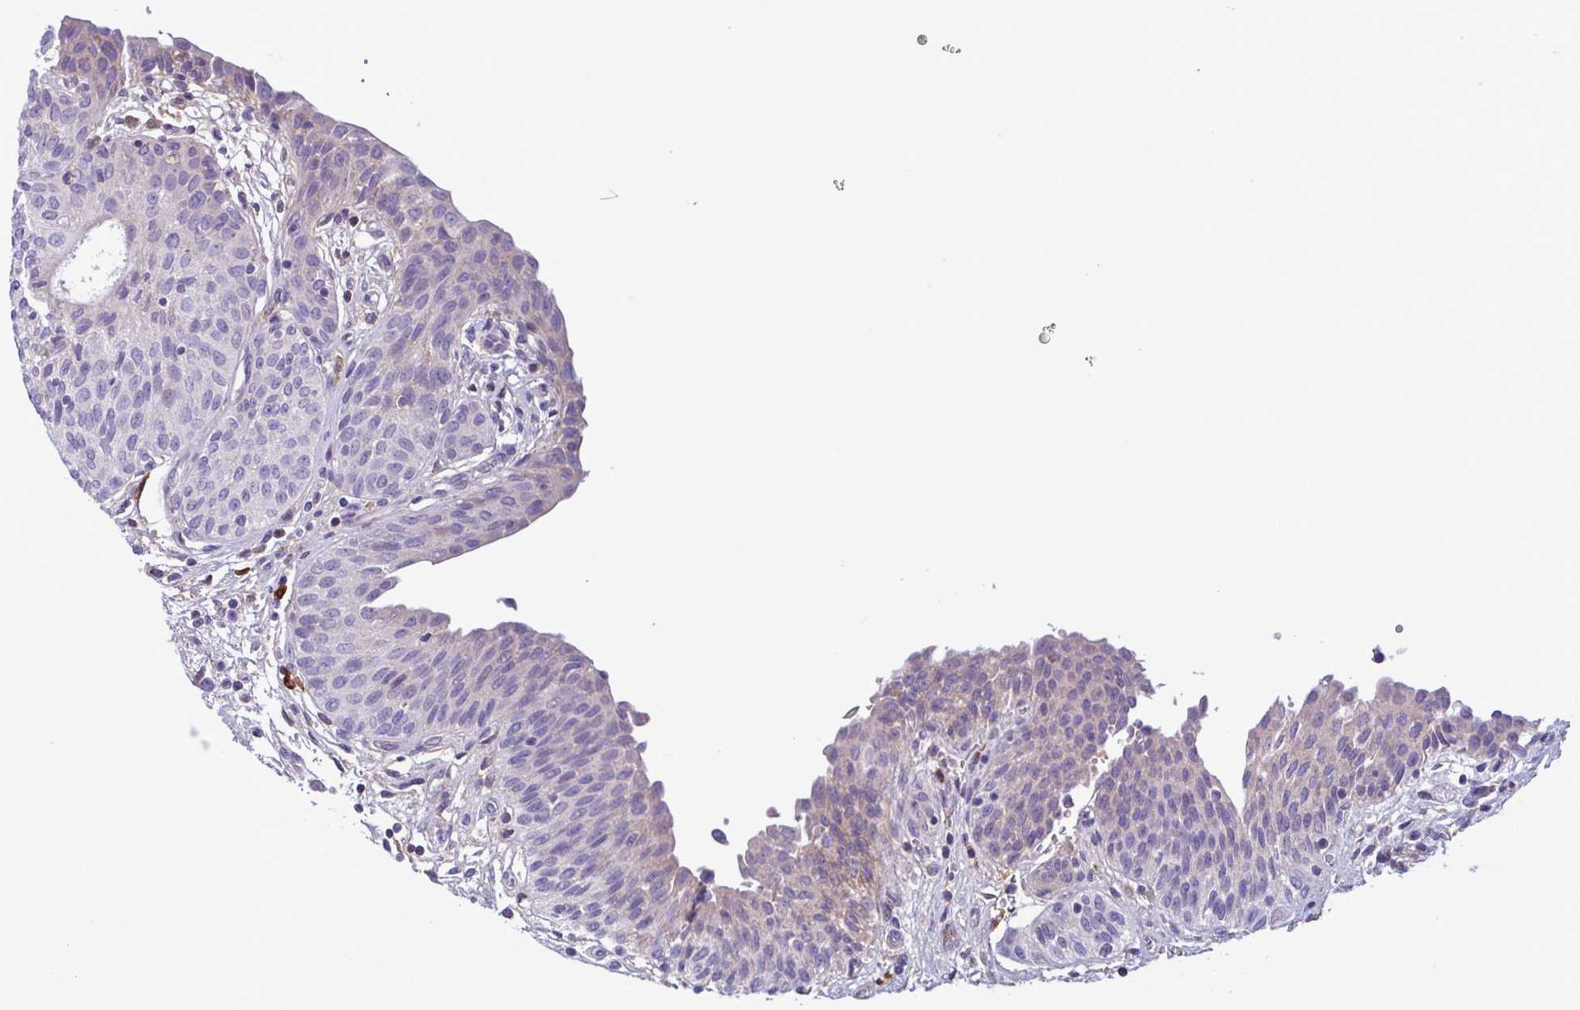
{"staining": {"intensity": "negative", "quantity": "none", "location": "none"}, "tissue": "urinary bladder", "cell_type": "Urothelial cells", "image_type": "normal", "snomed": [{"axis": "morphology", "description": "Normal tissue, NOS"}, {"axis": "topography", "description": "Urinary bladder"}], "caption": "DAB (3,3'-diaminobenzidine) immunohistochemical staining of normal human urinary bladder reveals no significant positivity in urothelial cells. (IHC, brightfield microscopy, high magnification).", "gene": "F13B", "patient": {"sex": "male", "age": 68}}